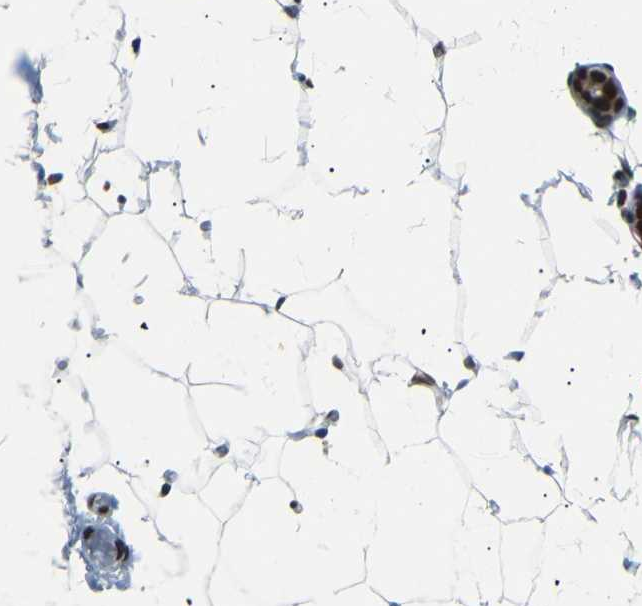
{"staining": {"intensity": "strong", "quantity": ">75%", "location": "nuclear"}, "tissue": "adipose tissue", "cell_type": "Adipocytes", "image_type": "normal", "snomed": [{"axis": "morphology", "description": "Normal tissue, NOS"}, {"axis": "topography", "description": "Breast"}, {"axis": "topography", "description": "Soft tissue"}], "caption": "Brown immunohistochemical staining in normal adipose tissue demonstrates strong nuclear staining in approximately >75% of adipocytes. Nuclei are stained in blue.", "gene": "HMGN1", "patient": {"sex": "female", "age": 75}}